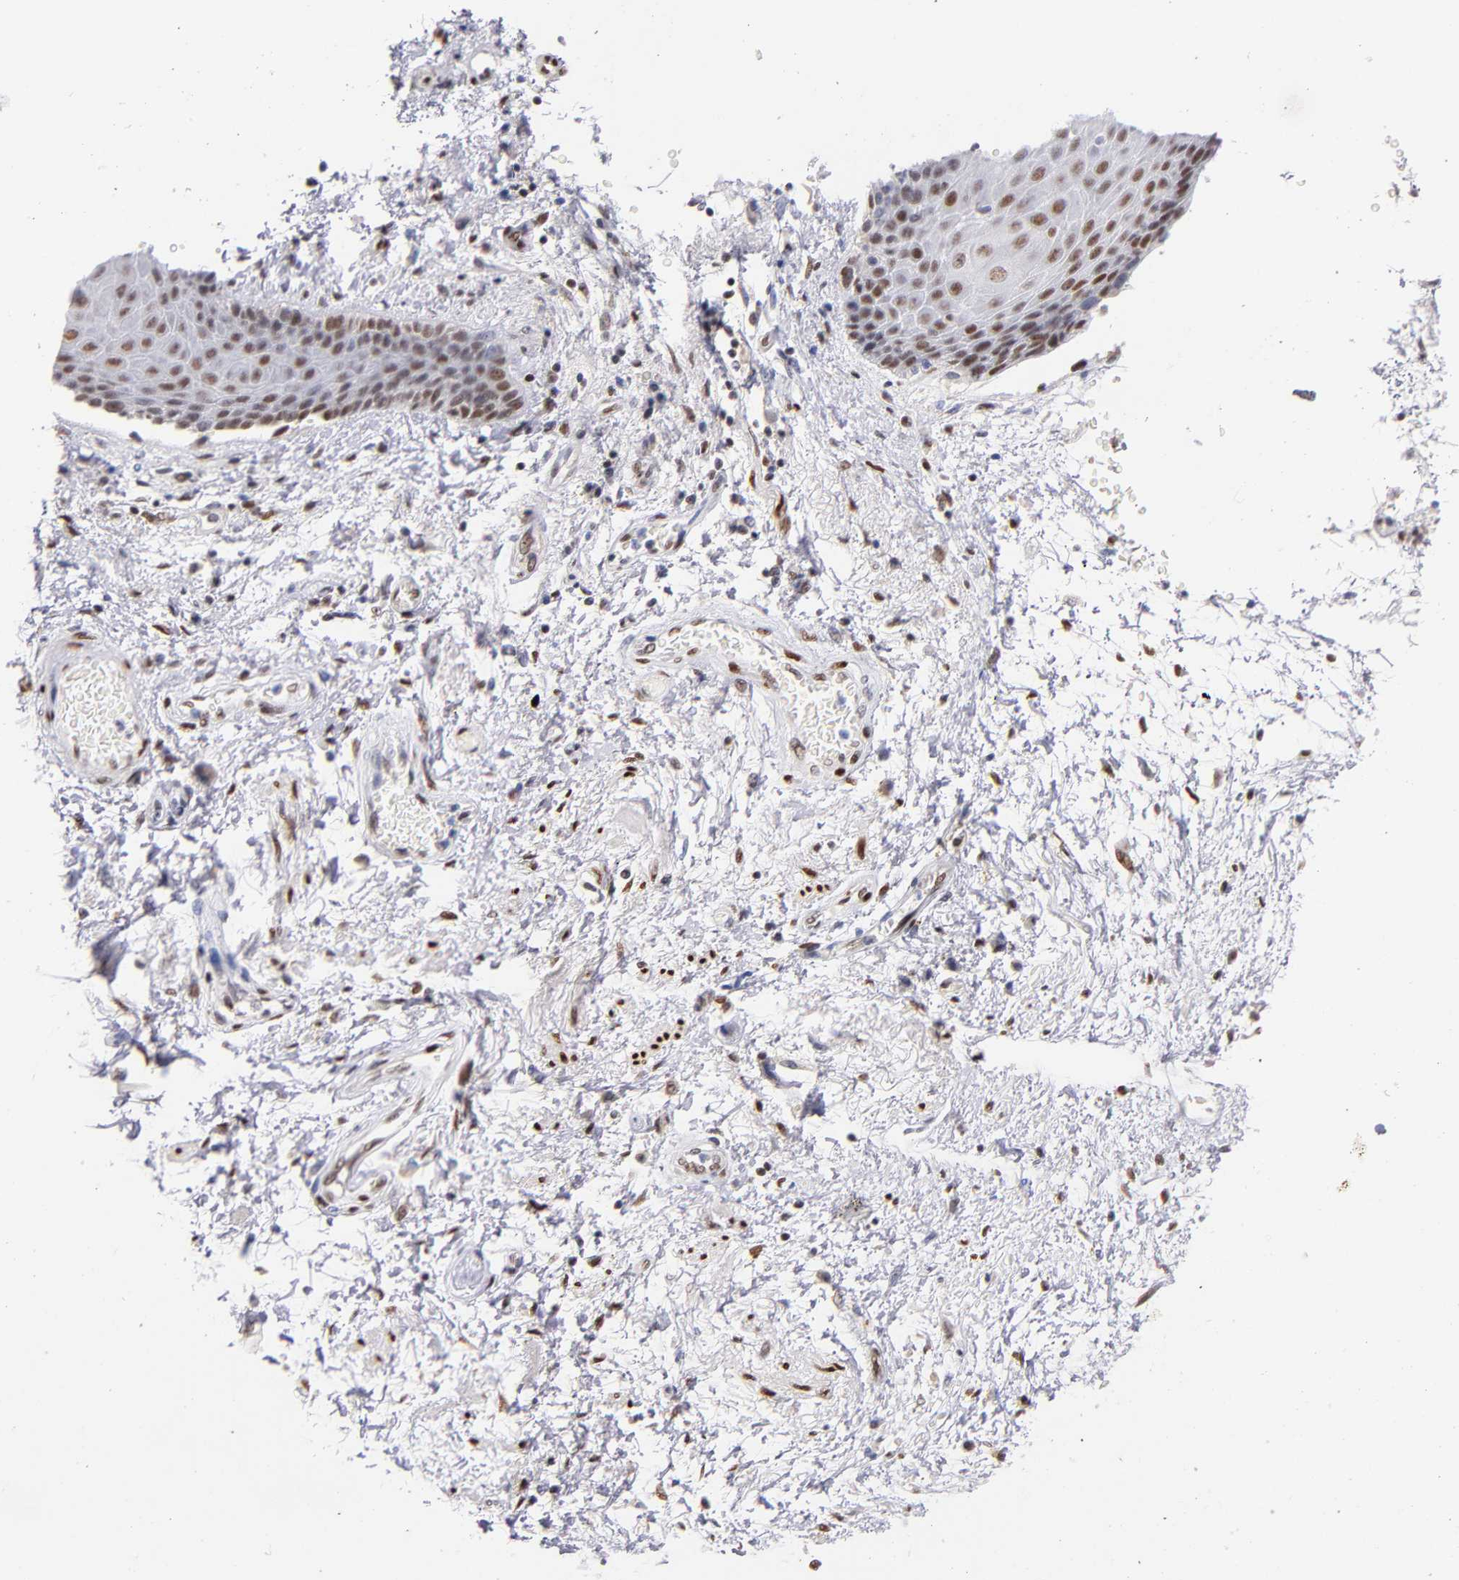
{"staining": {"intensity": "weak", "quantity": "25%-75%", "location": "nuclear"}, "tissue": "skin", "cell_type": "Epidermal cells", "image_type": "normal", "snomed": [{"axis": "morphology", "description": "Normal tissue, NOS"}, {"axis": "topography", "description": "Anal"}], "caption": "Immunohistochemistry histopathology image of benign skin stained for a protein (brown), which shows low levels of weak nuclear positivity in about 25%-75% of epidermal cells.", "gene": "SRF", "patient": {"sex": "female", "age": 46}}